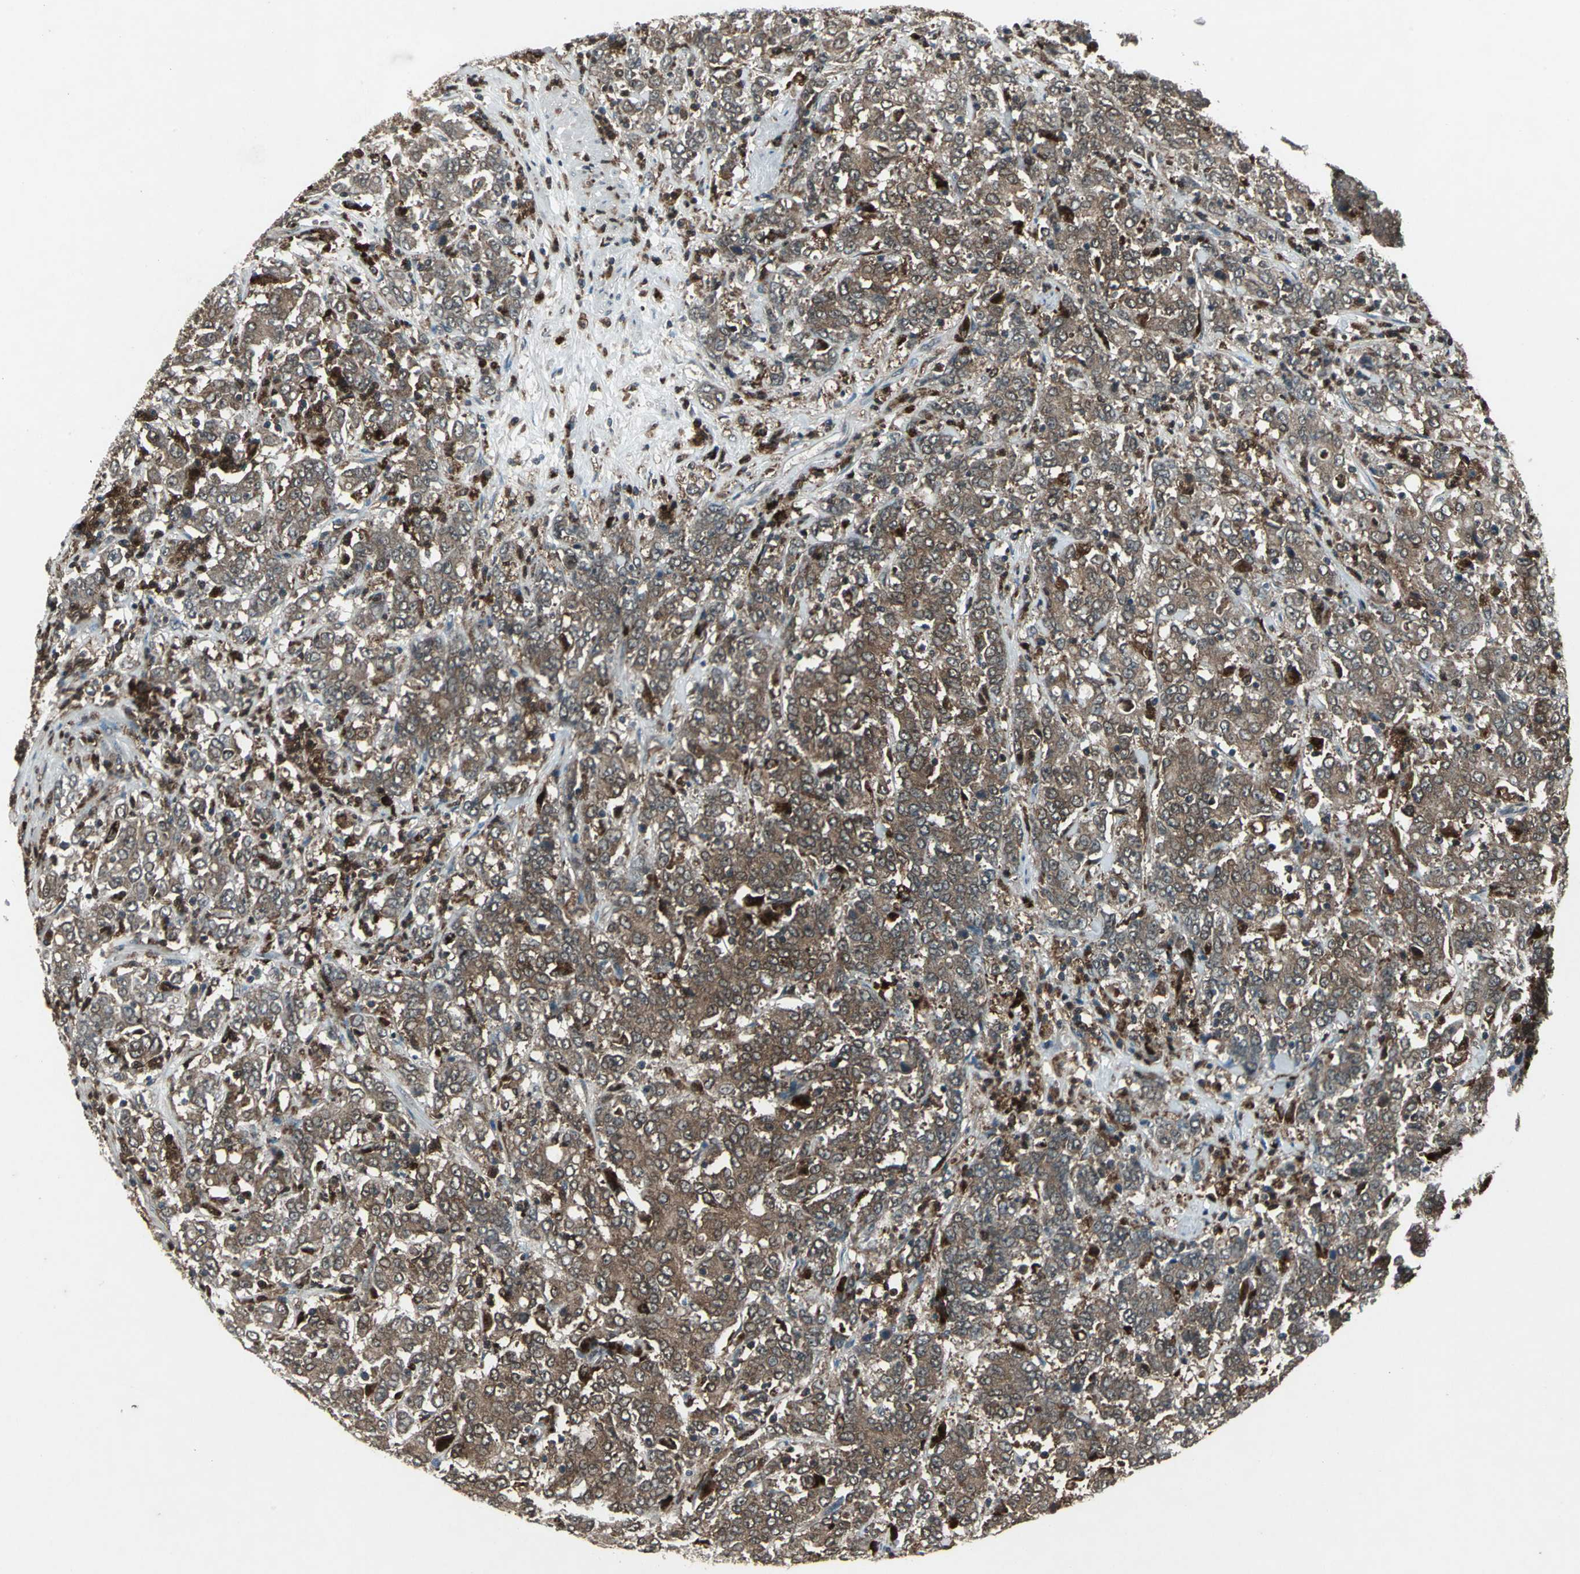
{"staining": {"intensity": "strong", "quantity": ">75%", "location": "cytoplasmic/membranous"}, "tissue": "stomach cancer", "cell_type": "Tumor cells", "image_type": "cancer", "snomed": [{"axis": "morphology", "description": "Adenocarcinoma, NOS"}, {"axis": "topography", "description": "Stomach, lower"}], "caption": "Strong cytoplasmic/membranous positivity is appreciated in approximately >75% of tumor cells in adenocarcinoma (stomach).", "gene": "PYCARD", "patient": {"sex": "female", "age": 71}}